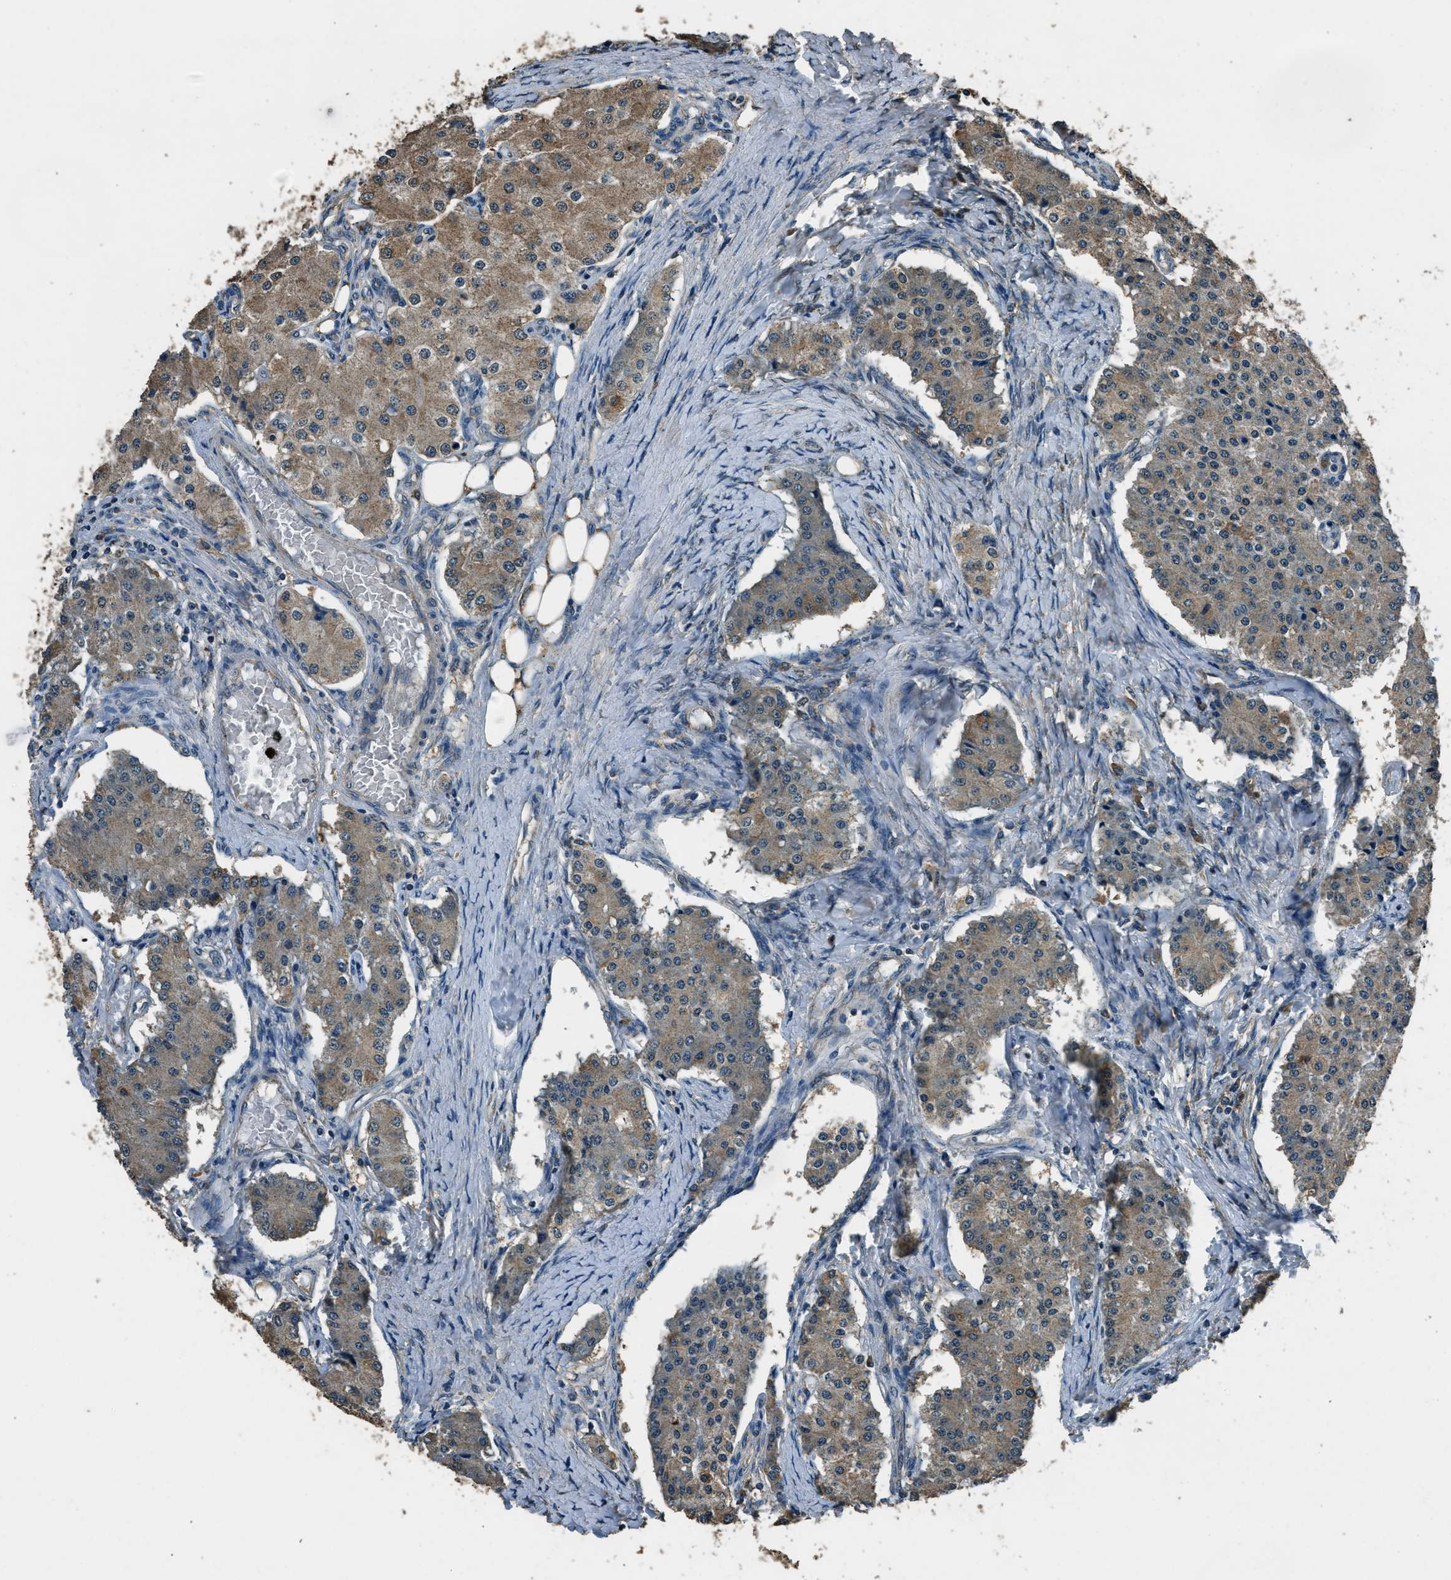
{"staining": {"intensity": "weak", "quantity": ">75%", "location": "cytoplasmic/membranous"}, "tissue": "carcinoid", "cell_type": "Tumor cells", "image_type": "cancer", "snomed": [{"axis": "morphology", "description": "Carcinoid, malignant, NOS"}, {"axis": "topography", "description": "Colon"}], "caption": "A histopathology image of human carcinoid stained for a protein demonstrates weak cytoplasmic/membranous brown staining in tumor cells. Nuclei are stained in blue.", "gene": "SALL3", "patient": {"sex": "female", "age": 52}}